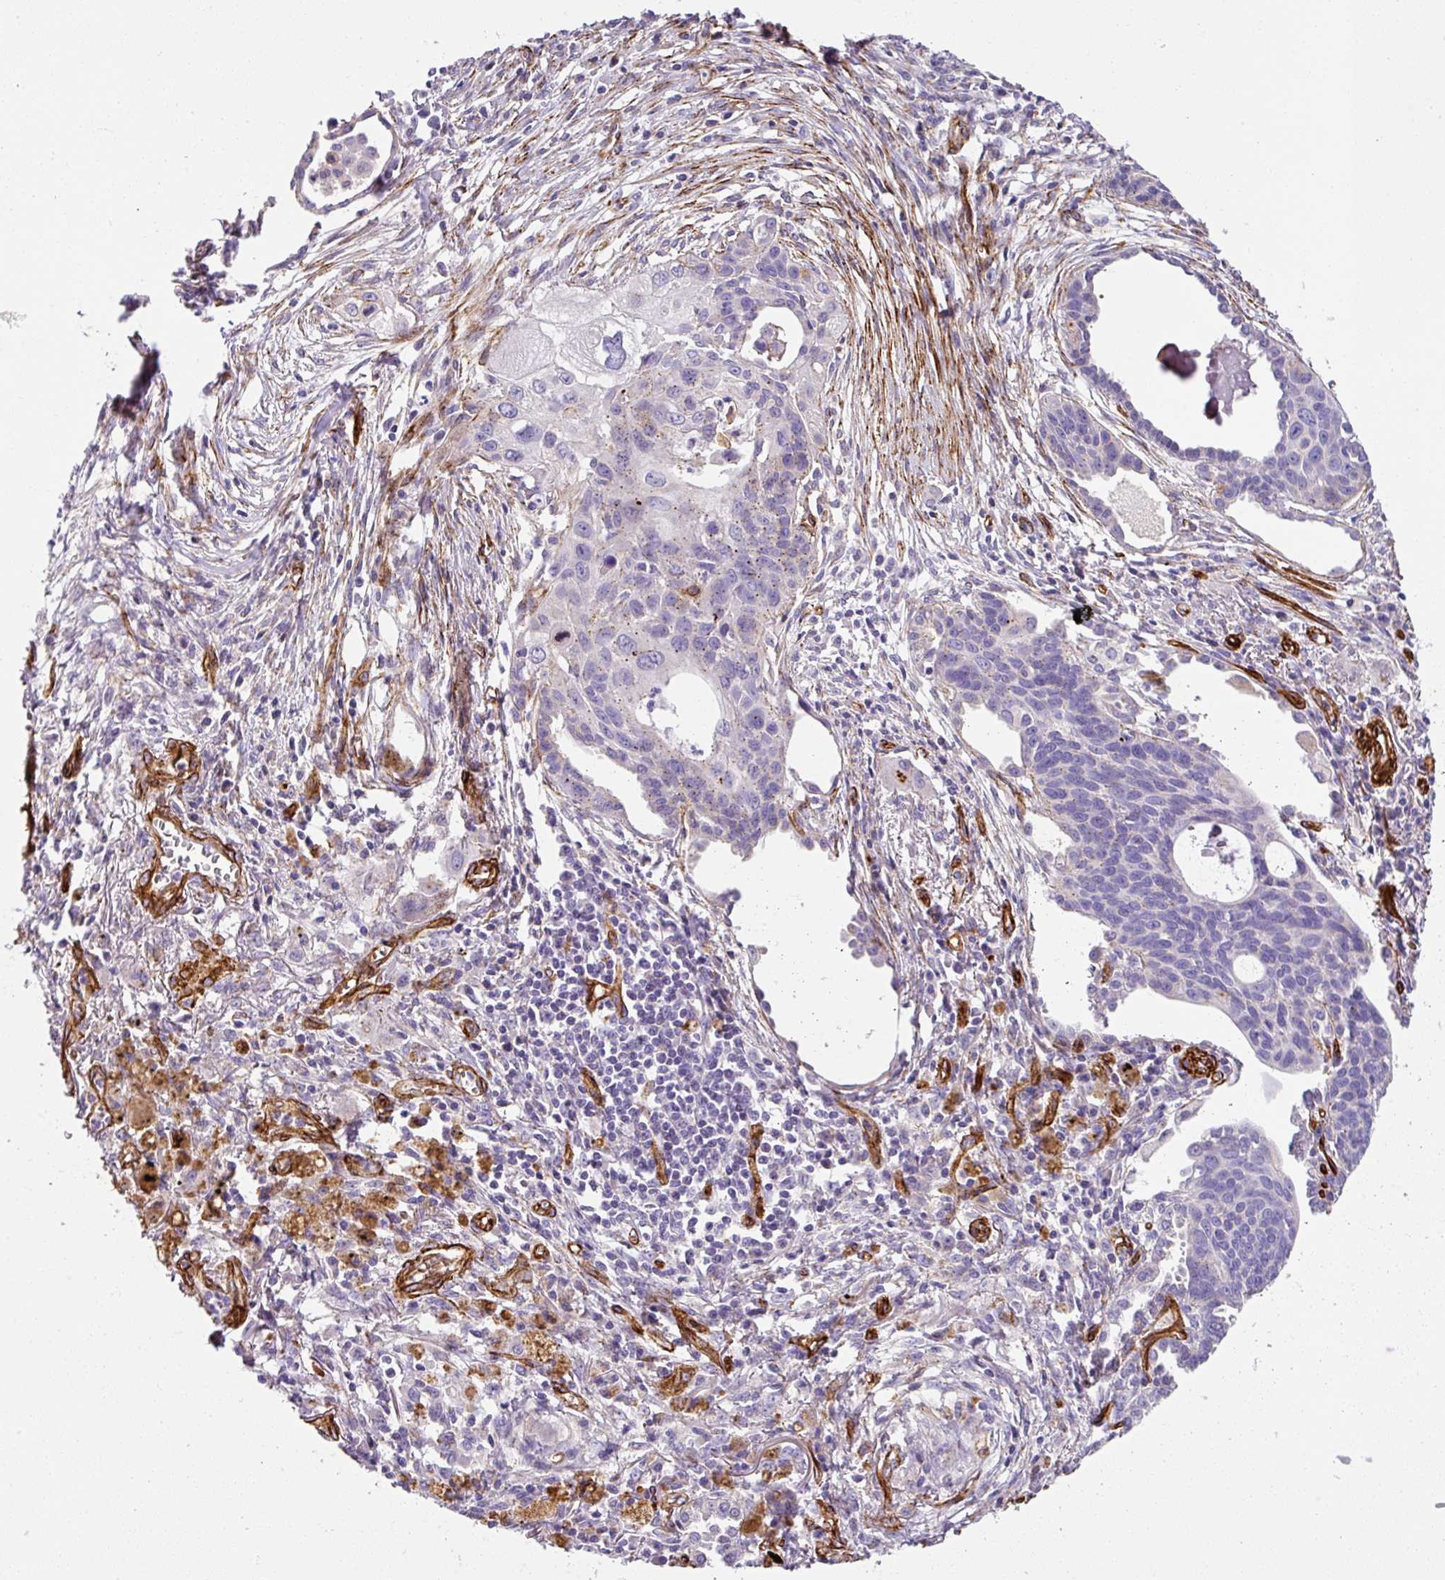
{"staining": {"intensity": "weak", "quantity": "<25%", "location": "cytoplasmic/membranous"}, "tissue": "lung cancer", "cell_type": "Tumor cells", "image_type": "cancer", "snomed": [{"axis": "morphology", "description": "Squamous cell carcinoma, NOS"}, {"axis": "topography", "description": "Lung"}], "caption": "Lung cancer (squamous cell carcinoma) stained for a protein using IHC exhibits no staining tumor cells.", "gene": "SLC25A17", "patient": {"sex": "male", "age": 71}}